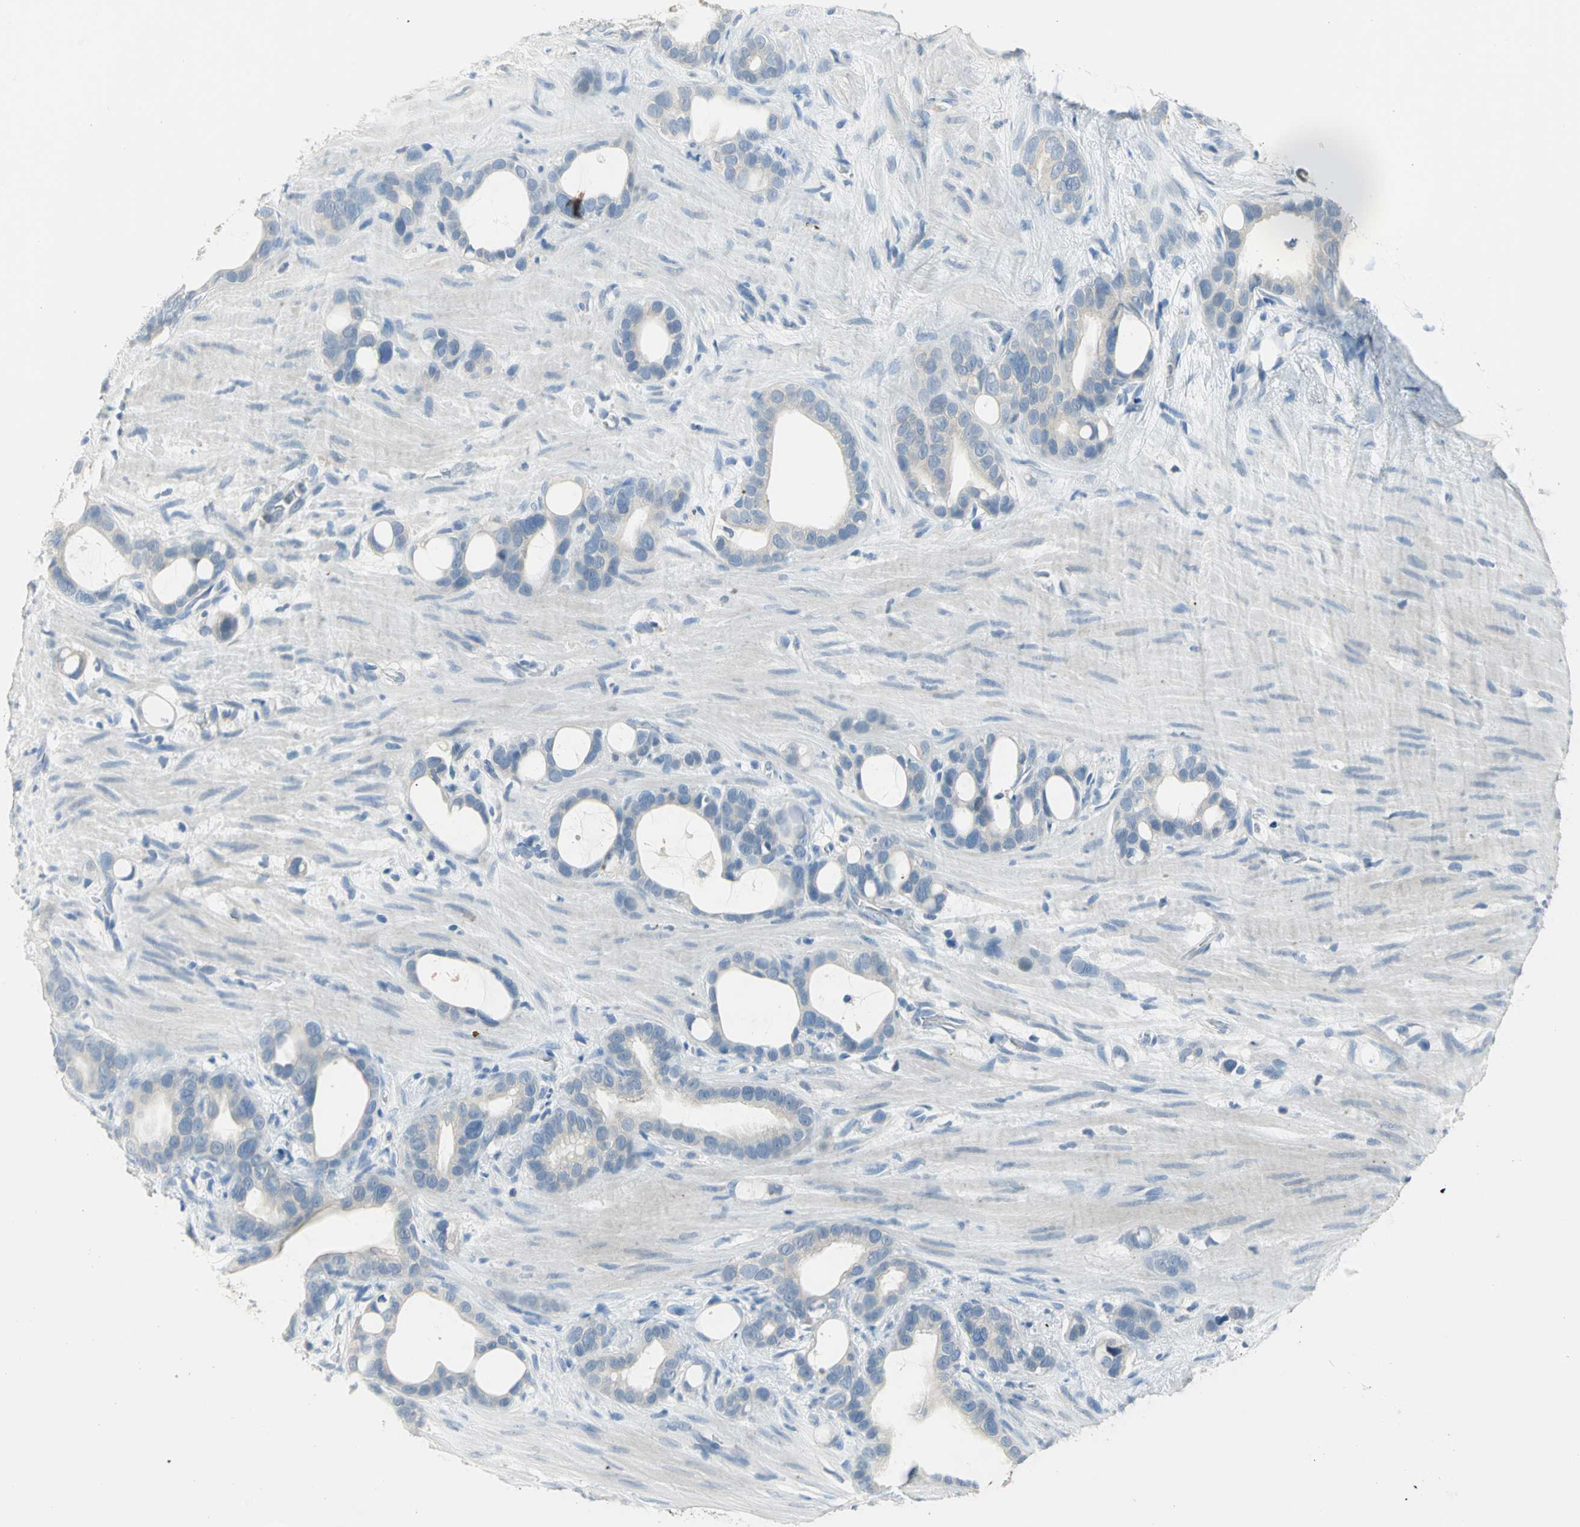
{"staining": {"intensity": "weak", "quantity": "25%-75%", "location": "cytoplasmic/membranous"}, "tissue": "stomach cancer", "cell_type": "Tumor cells", "image_type": "cancer", "snomed": [{"axis": "morphology", "description": "Adenocarcinoma, NOS"}, {"axis": "topography", "description": "Stomach"}], "caption": "Immunohistochemistry (IHC) of human stomach adenocarcinoma shows low levels of weak cytoplasmic/membranous positivity in about 25%-75% of tumor cells.", "gene": "ZIC1", "patient": {"sex": "female", "age": 75}}